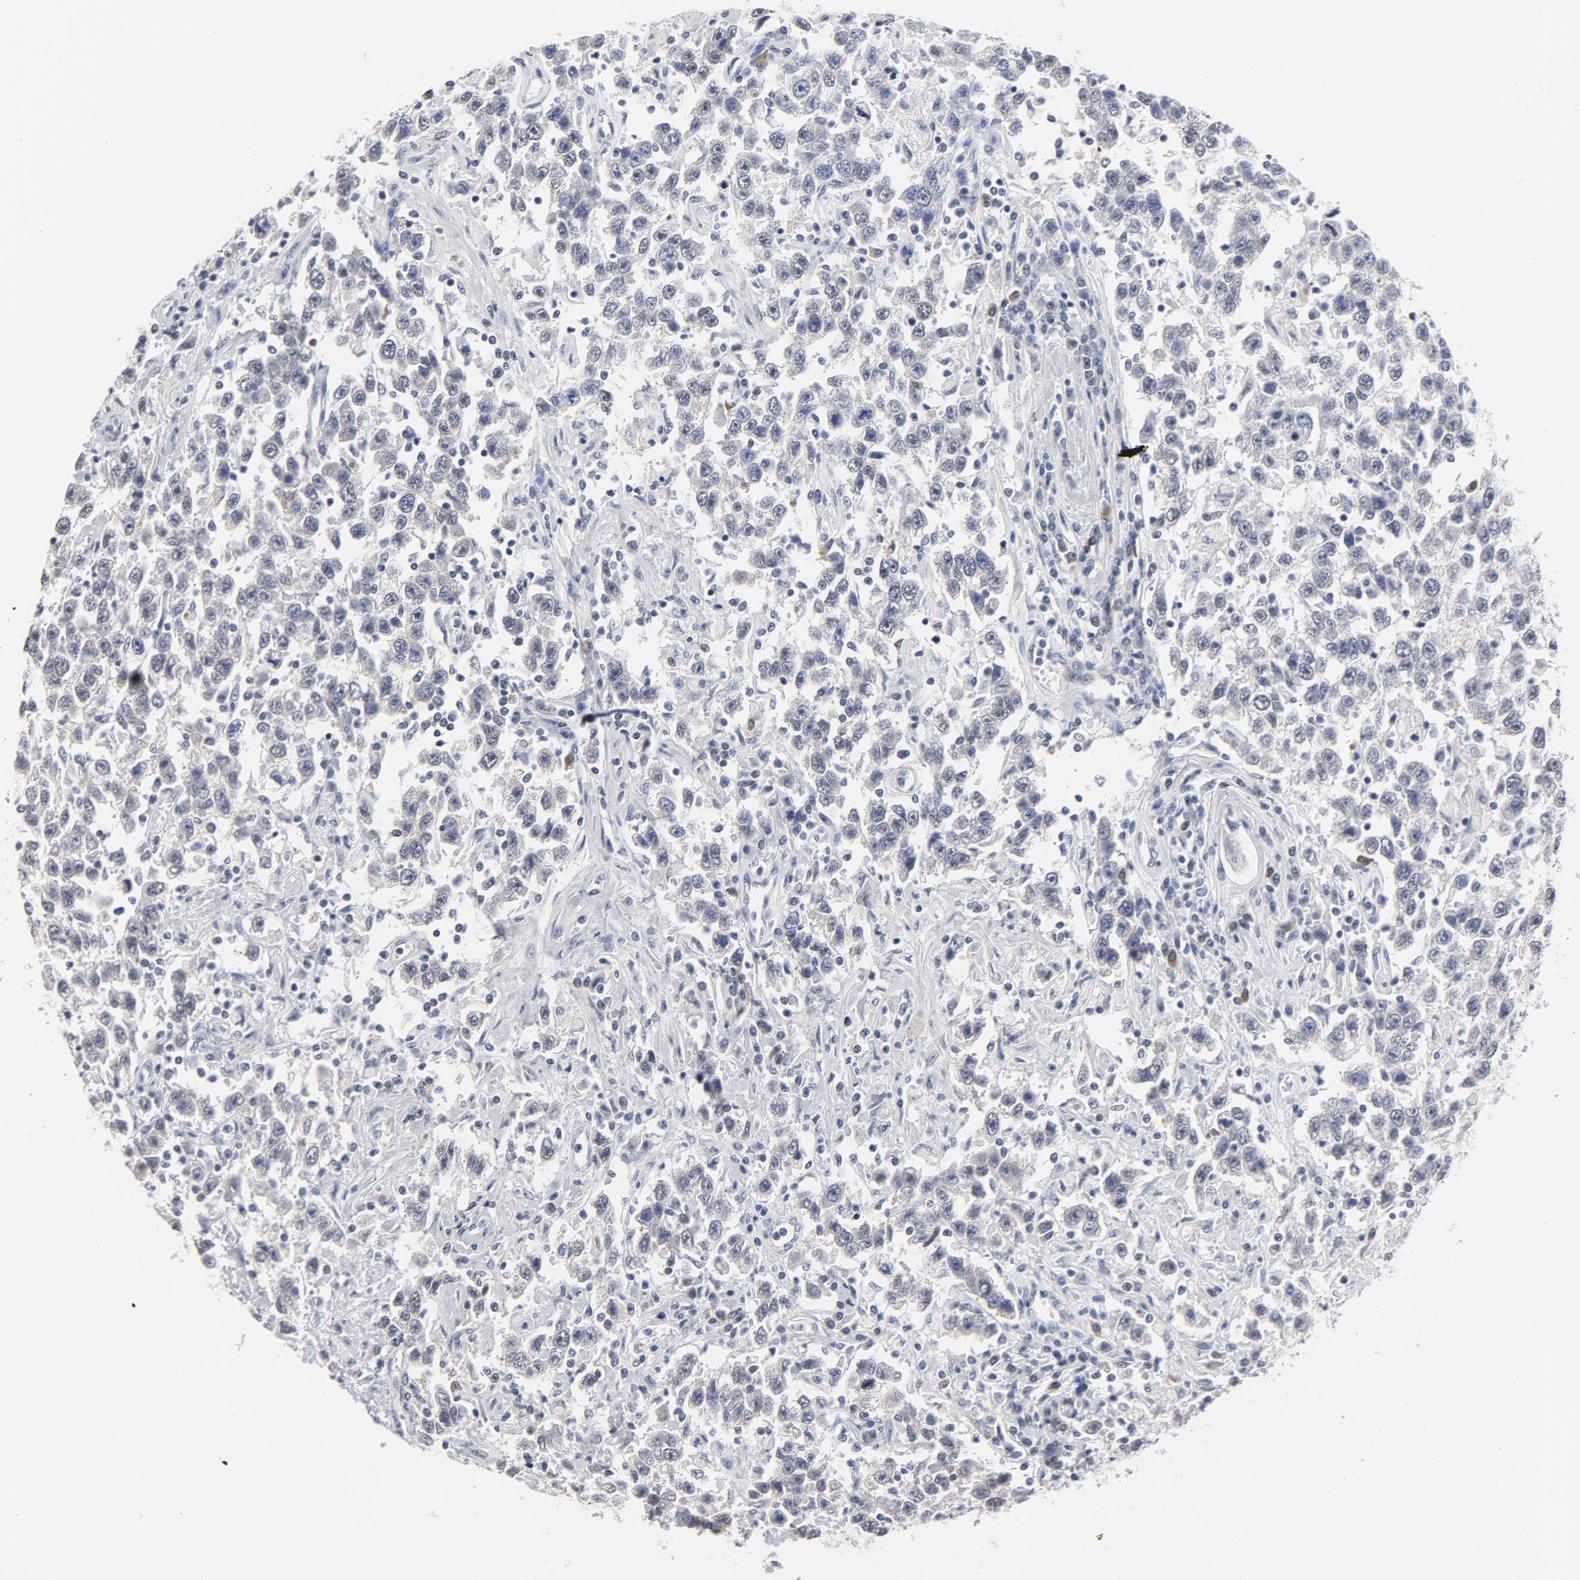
{"staining": {"intensity": "negative", "quantity": "none", "location": "none"}, "tissue": "testis cancer", "cell_type": "Tumor cells", "image_type": "cancer", "snomed": [{"axis": "morphology", "description": "Seminoma, NOS"}, {"axis": "topography", "description": "Testis"}], "caption": "A high-resolution image shows IHC staining of seminoma (testis), which displays no significant expression in tumor cells.", "gene": "KCNK13", "patient": {"sex": "male", "age": 41}}